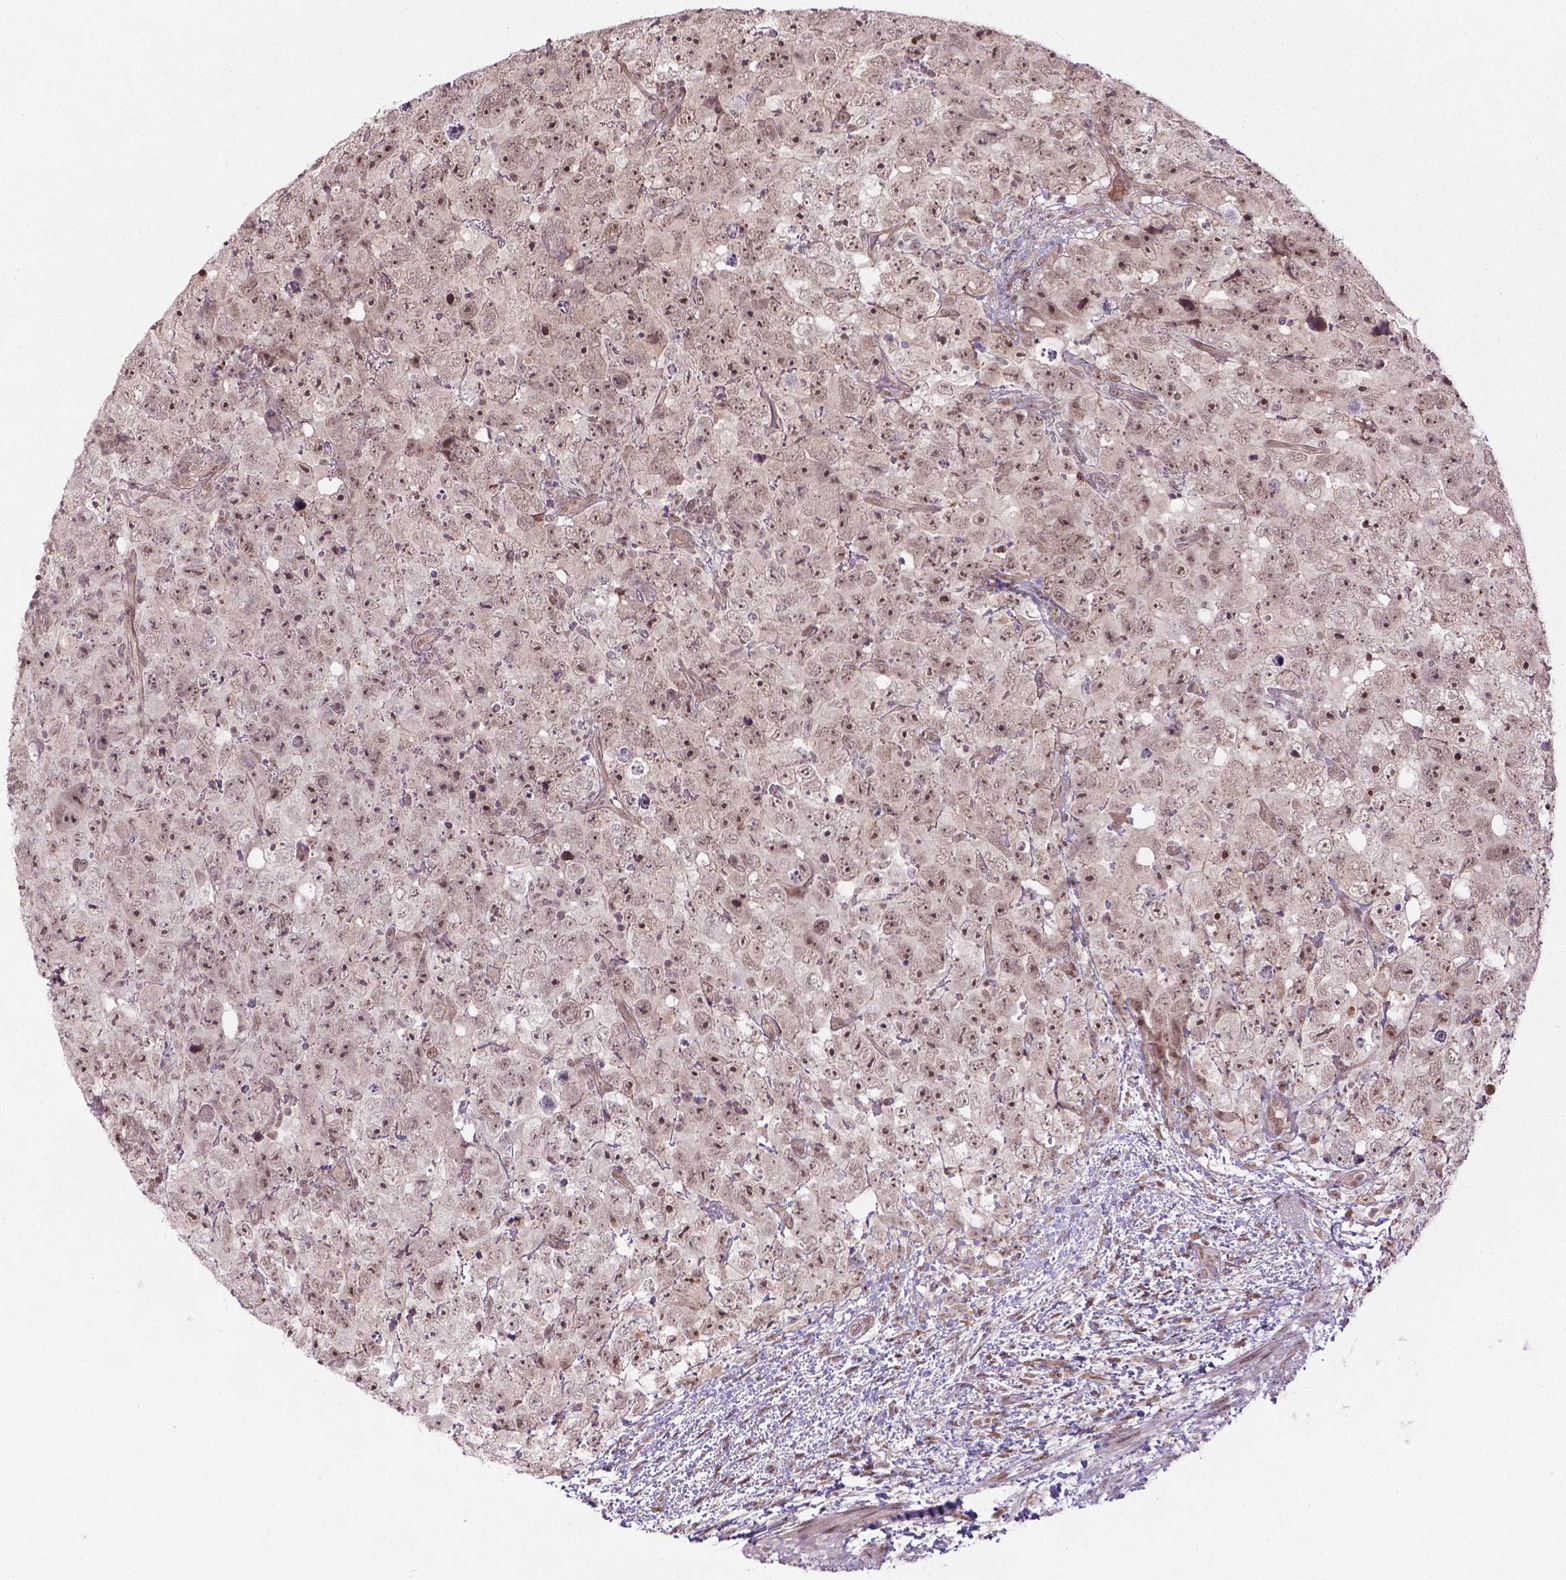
{"staining": {"intensity": "moderate", "quantity": ">75%", "location": "nuclear"}, "tissue": "testis cancer", "cell_type": "Tumor cells", "image_type": "cancer", "snomed": [{"axis": "morphology", "description": "Carcinoma, Embryonal, NOS"}, {"axis": "topography", "description": "Testis"}], "caption": "A histopathology image of testis cancer (embryonal carcinoma) stained for a protein reveals moderate nuclear brown staining in tumor cells.", "gene": "ANKRD54", "patient": {"sex": "male", "age": 24}}